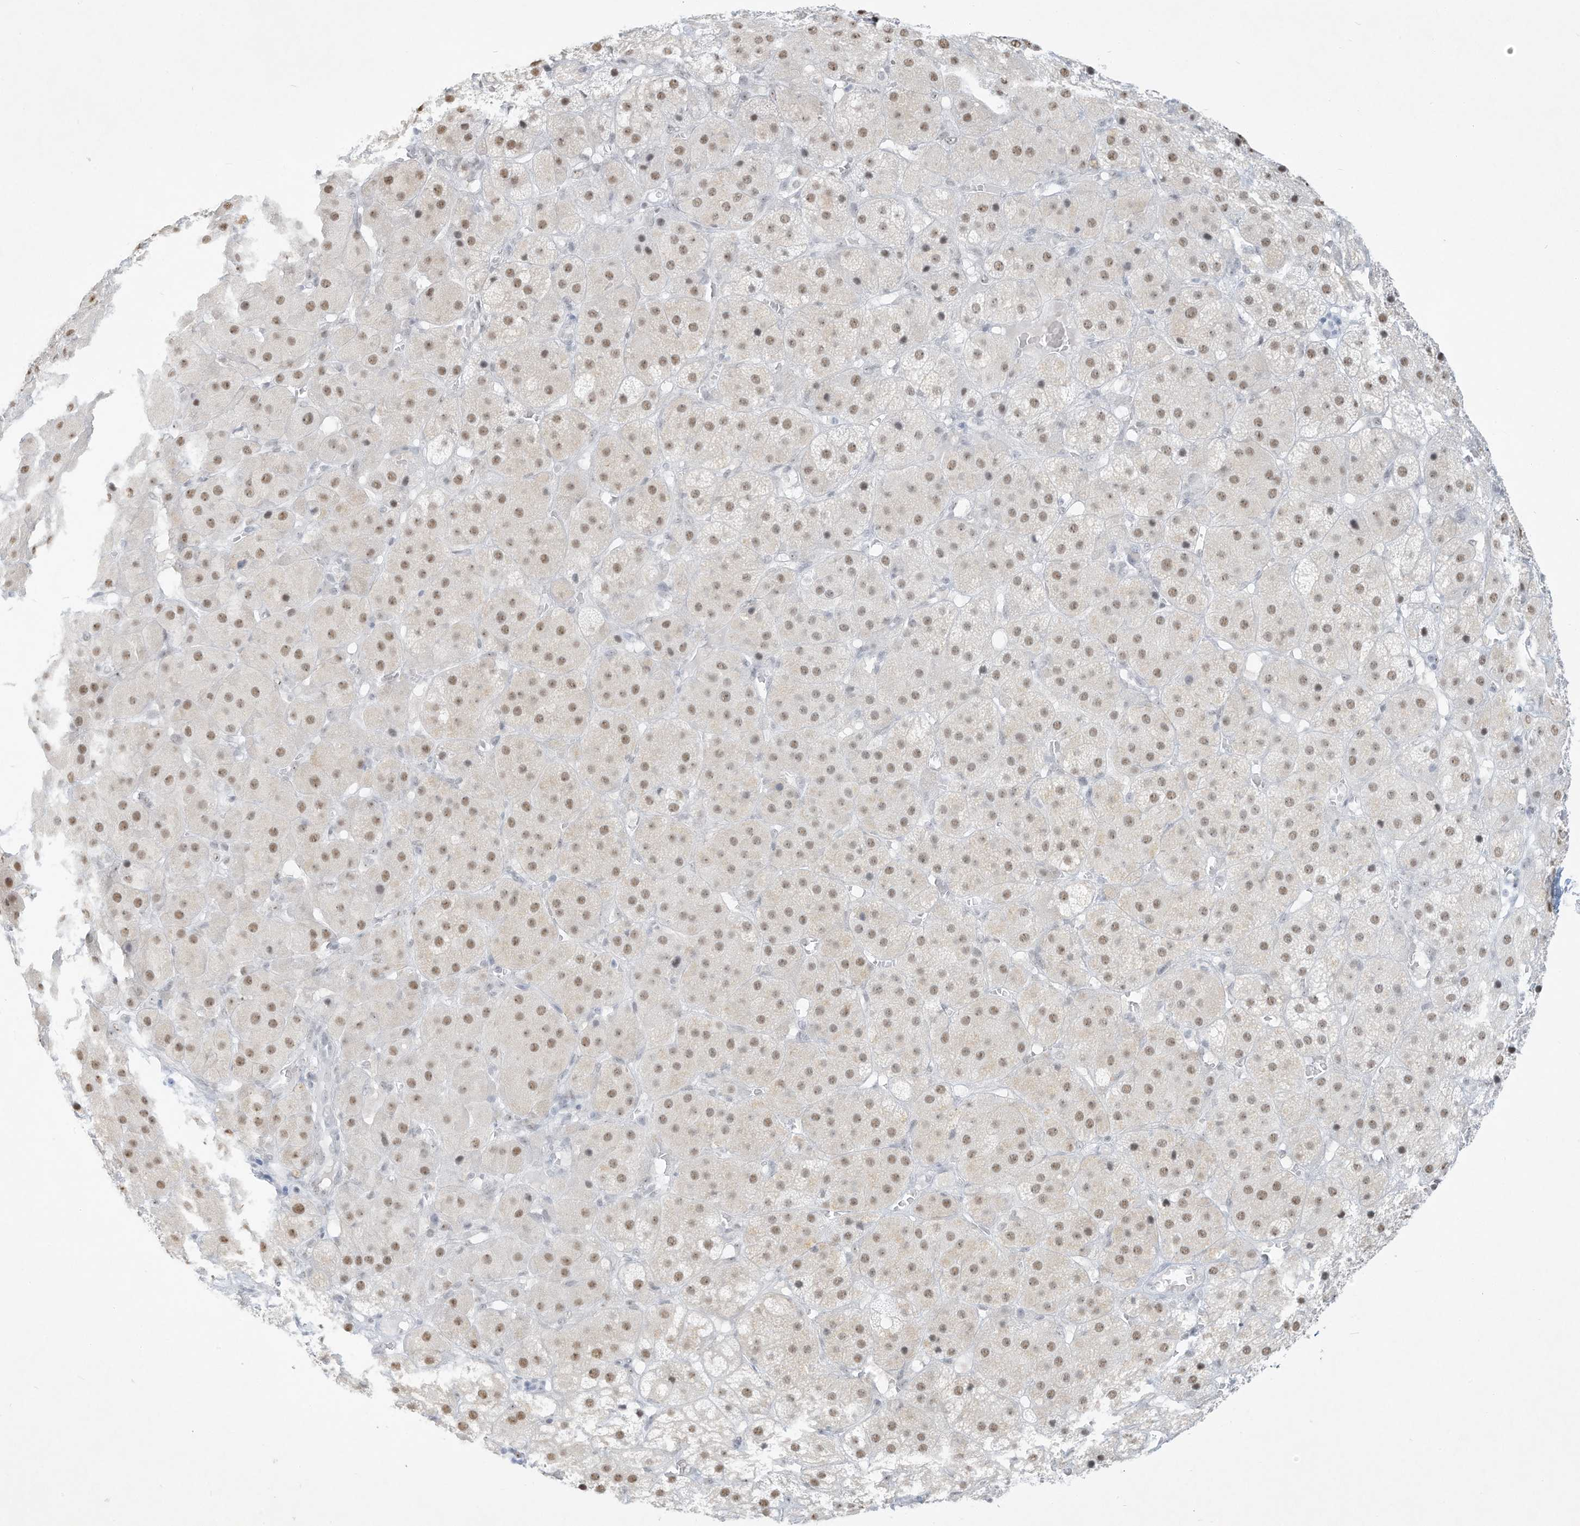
{"staining": {"intensity": "moderate", "quantity": "25%-75%", "location": "nuclear"}, "tissue": "adrenal gland", "cell_type": "Glandular cells", "image_type": "normal", "snomed": [{"axis": "morphology", "description": "Normal tissue, NOS"}, {"axis": "topography", "description": "Adrenal gland"}], "caption": "An IHC histopathology image of normal tissue is shown. Protein staining in brown shows moderate nuclear positivity in adrenal gland within glandular cells.", "gene": "PGC", "patient": {"sex": "female", "age": 57}}